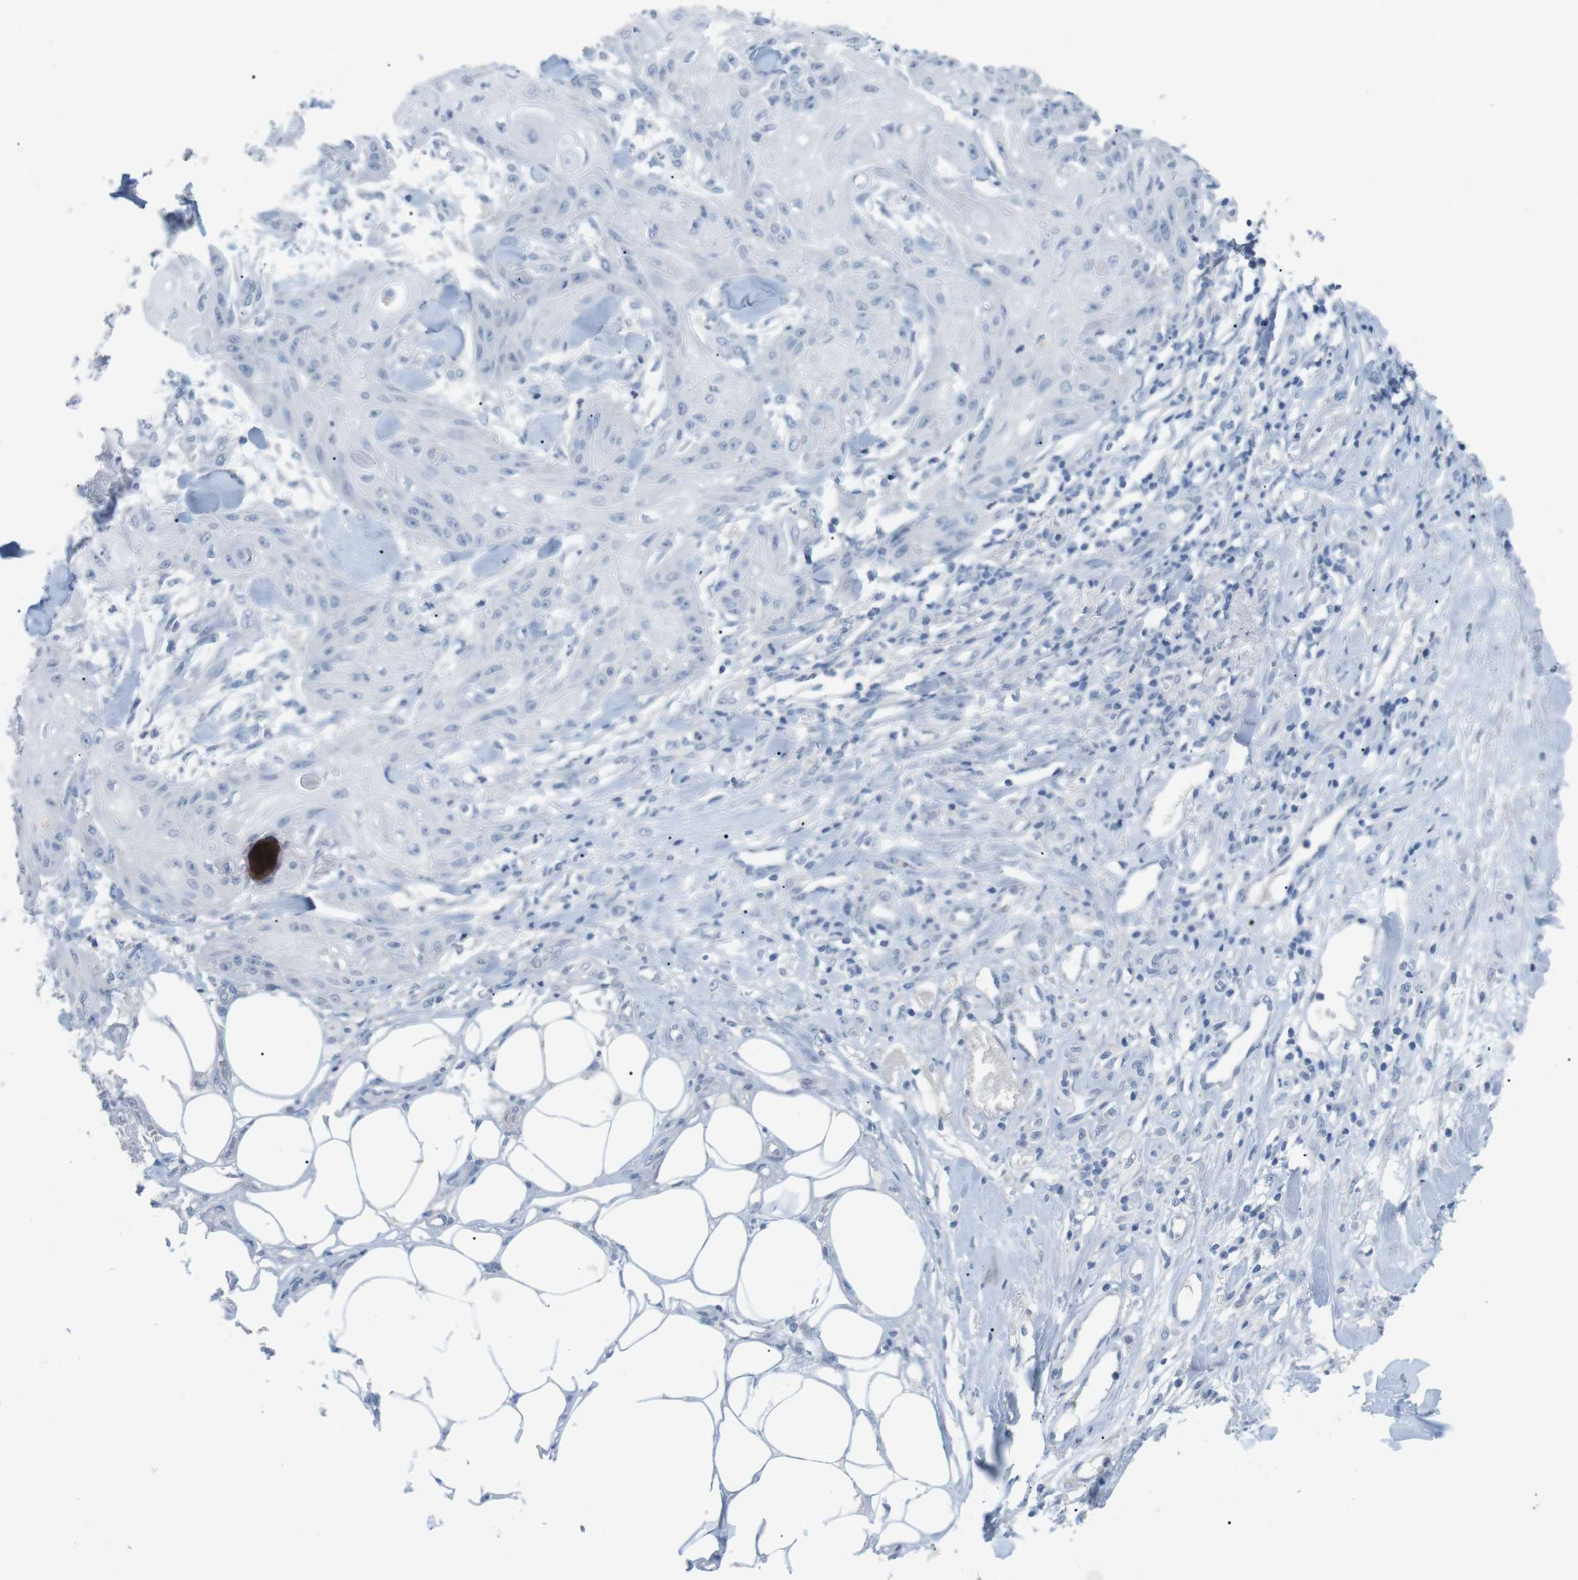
{"staining": {"intensity": "negative", "quantity": "none", "location": "none"}, "tissue": "skin cancer", "cell_type": "Tumor cells", "image_type": "cancer", "snomed": [{"axis": "morphology", "description": "Squamous cell carcinoma, NOS"}, {"axis": "topography", "description": "Skin"}], "caption": "The micrograph demonstrates no significant expression in tumor cells of skin cancer (squamous cell carcinoma).", "gene": "HBG2", "patient": {"sex": "male", "age": 74}}